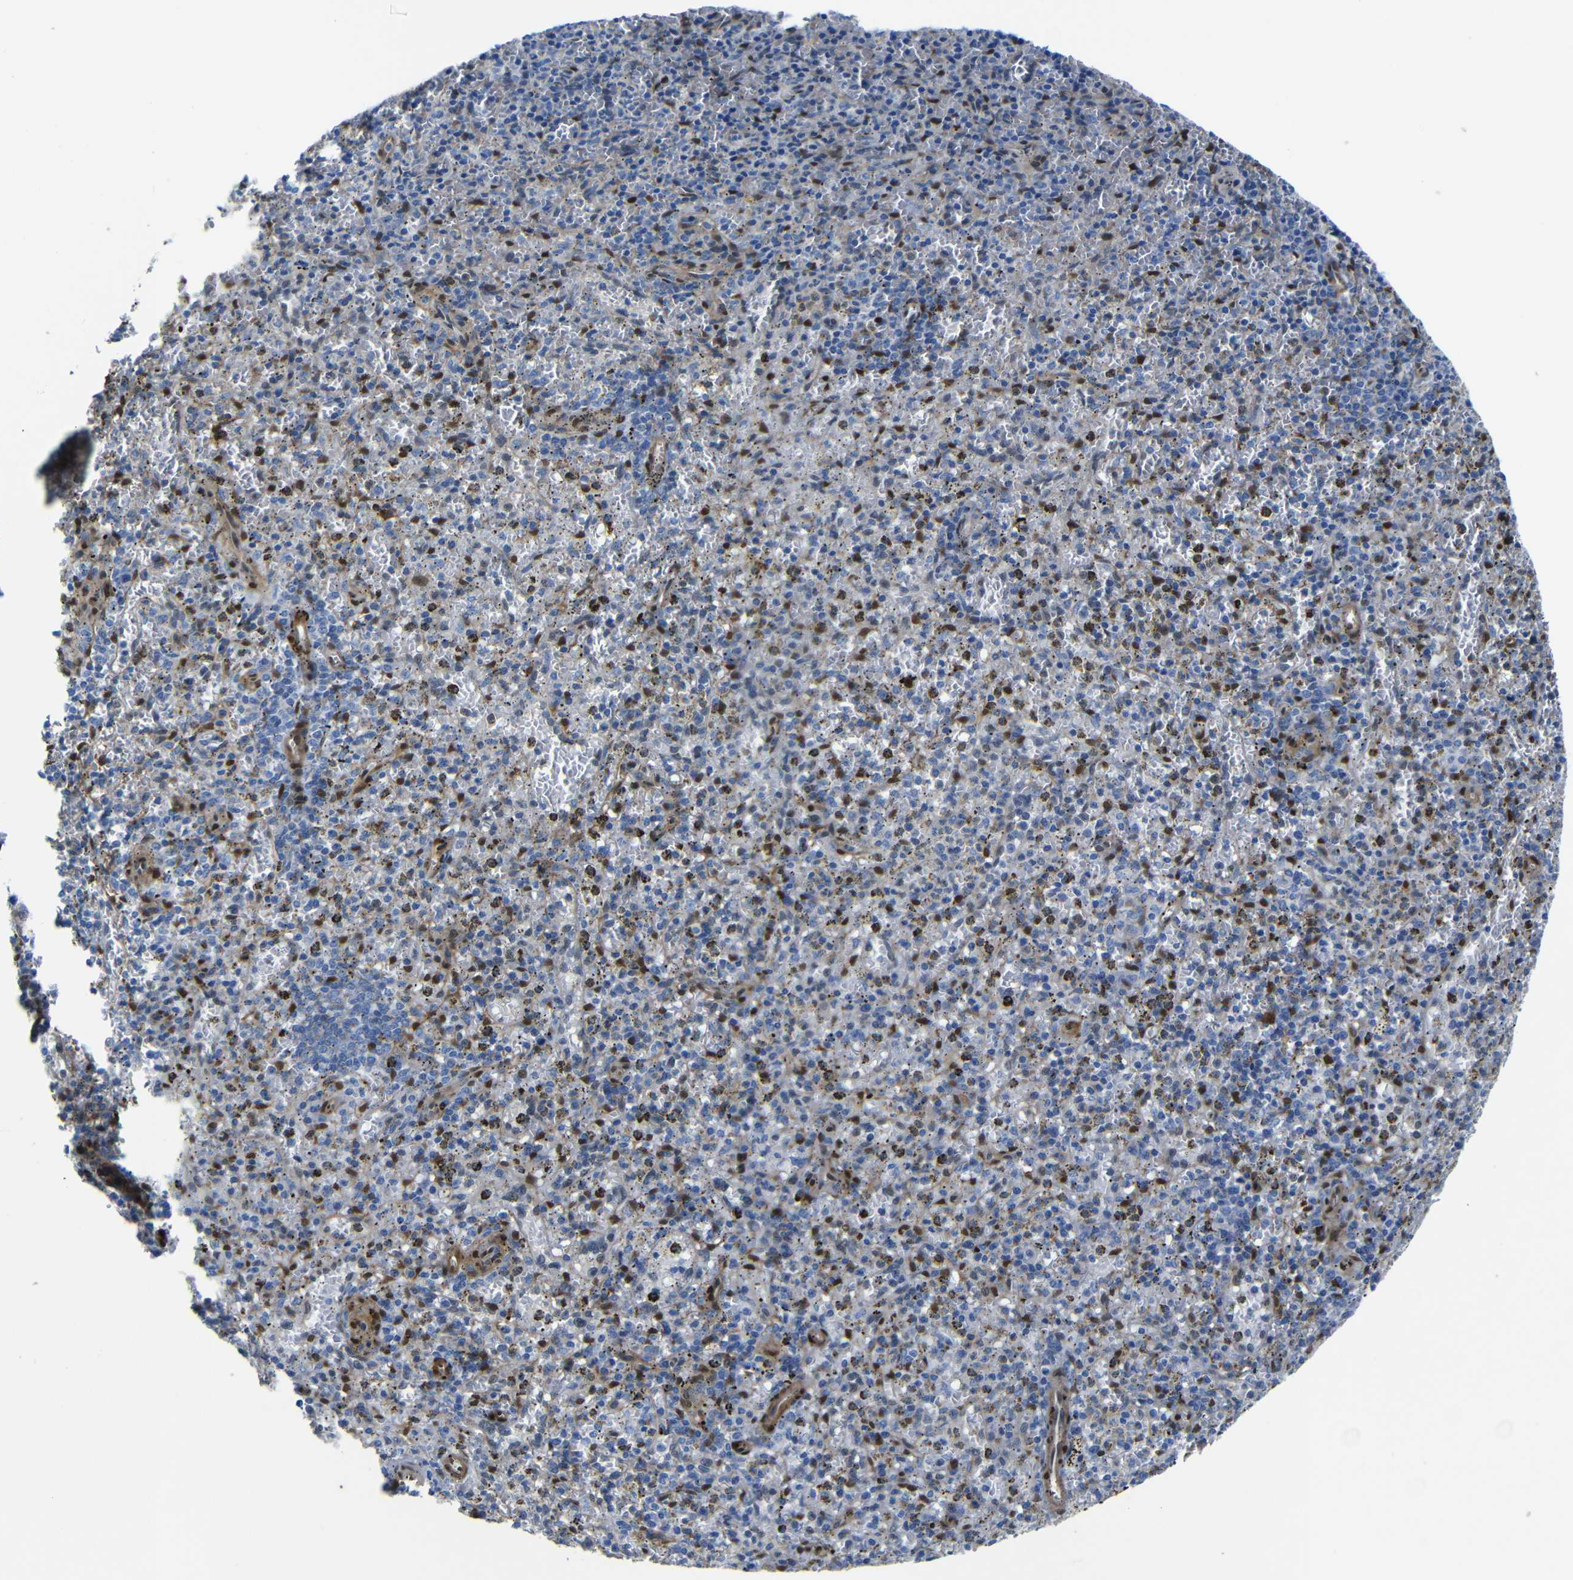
{"staining": {"intensity": "strong", "quantity": "25%-75%", "location": "nuclear"}, "tissue": "spleen", "cell_type": "Cells in red pulp", "image_type": "normal", "snomed": [{"axis": "morphology", "description": "Normal tissue, NOS"}, {"axis": "topography", "description": "Spleen"}], "caption": "Immunohistochemistry histopathology image of benign spleen stained for a protein (brown), which displays high levels of strong nuclear positivity in about 25%-75% of cells in red pulp.", "gene": "YAP1", "patient": {"sex": "male", "age": 72}}